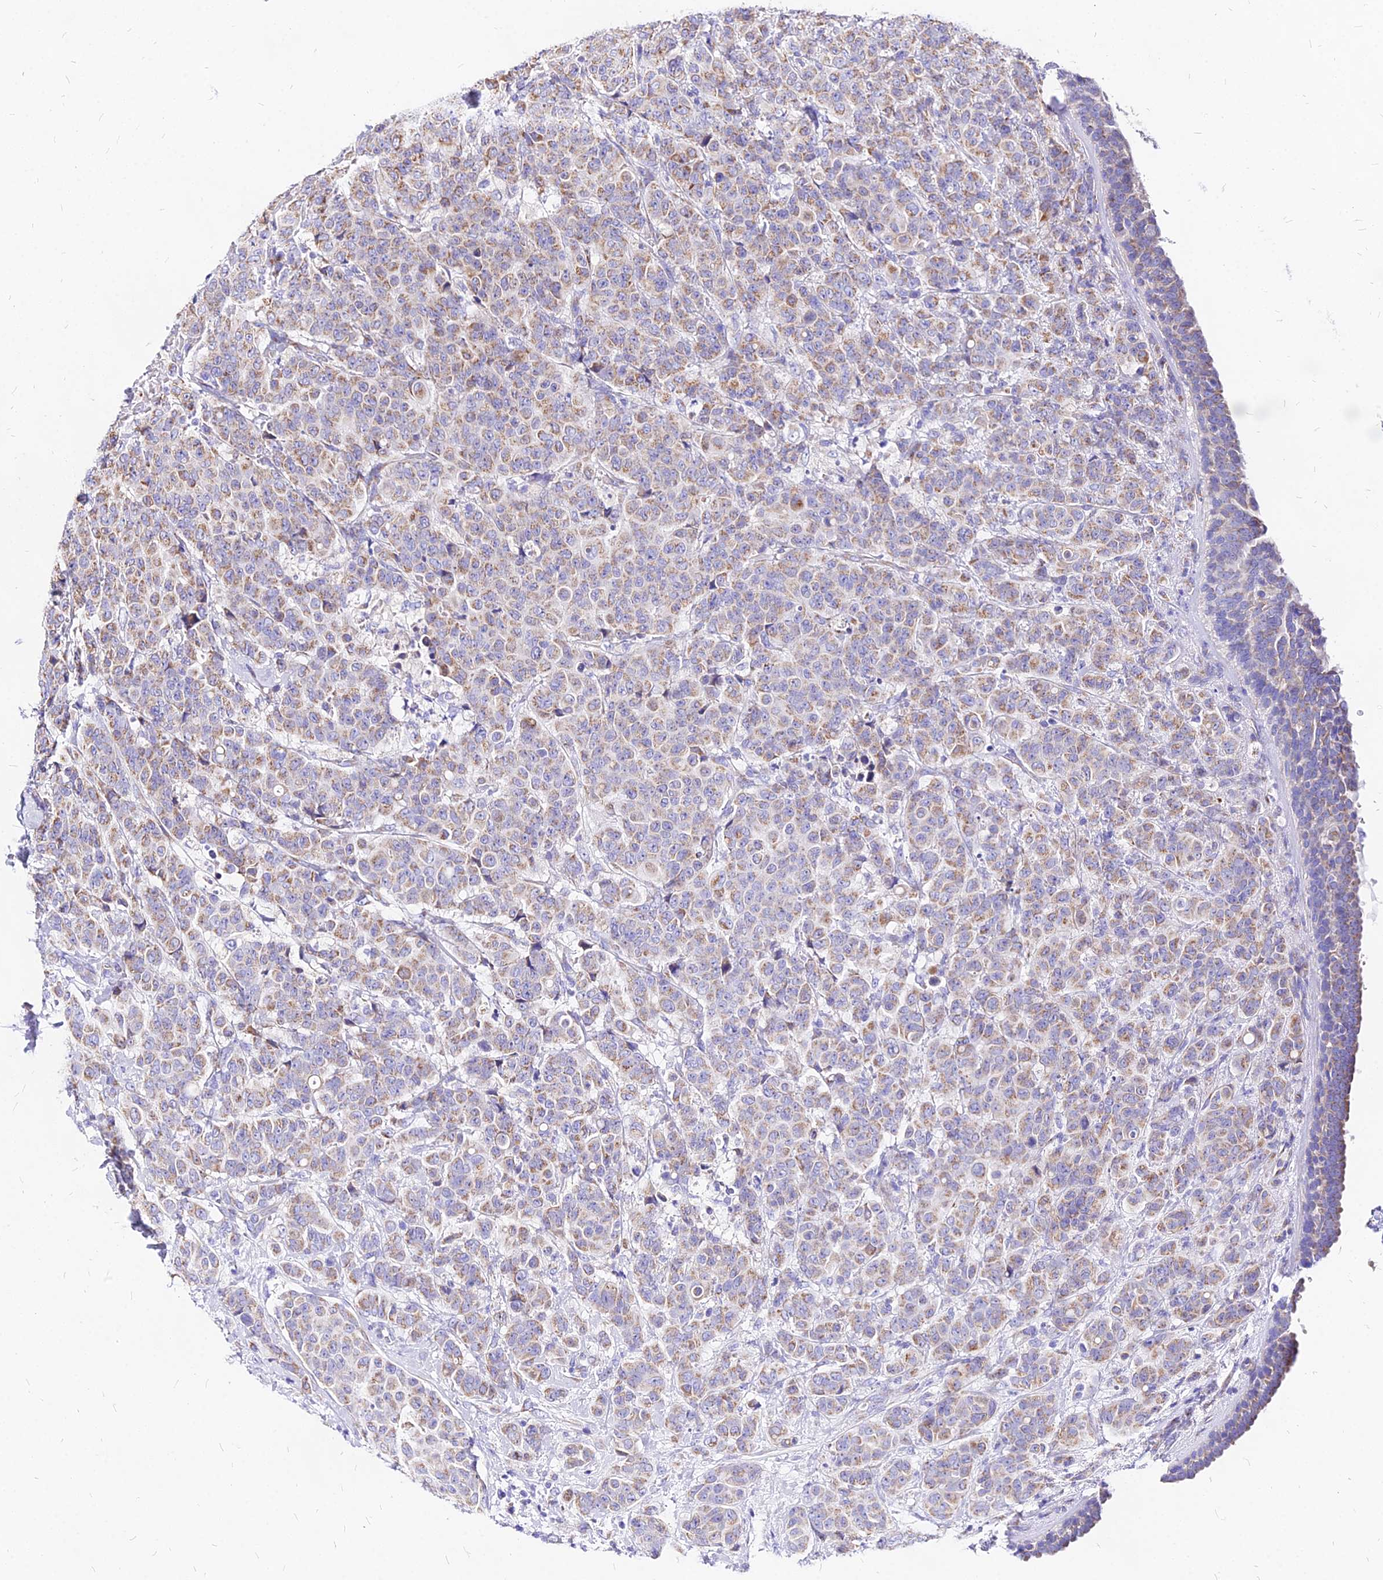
{"staining": {"intensity": "moderate", "quantity": "25%-75%", "location": "cytoplasmic/membranous"}, "tissue": "breast cancer", "cell_type": "Tumor cells", "image_type": "cancer", "snomed": [{"axis": "morphology", "description": "Duct carcinoma"}, {"axis": "topography", "description": "Breast"}], "caption": "Moderate cytoplasmic/membranous protein positivity is identified in about 25%-75% of tumor cells in breast cancer (infiltrating ductal carcinoma).", "gene": "MRPL3", "patient": {"sex": "female", "age": 40}}